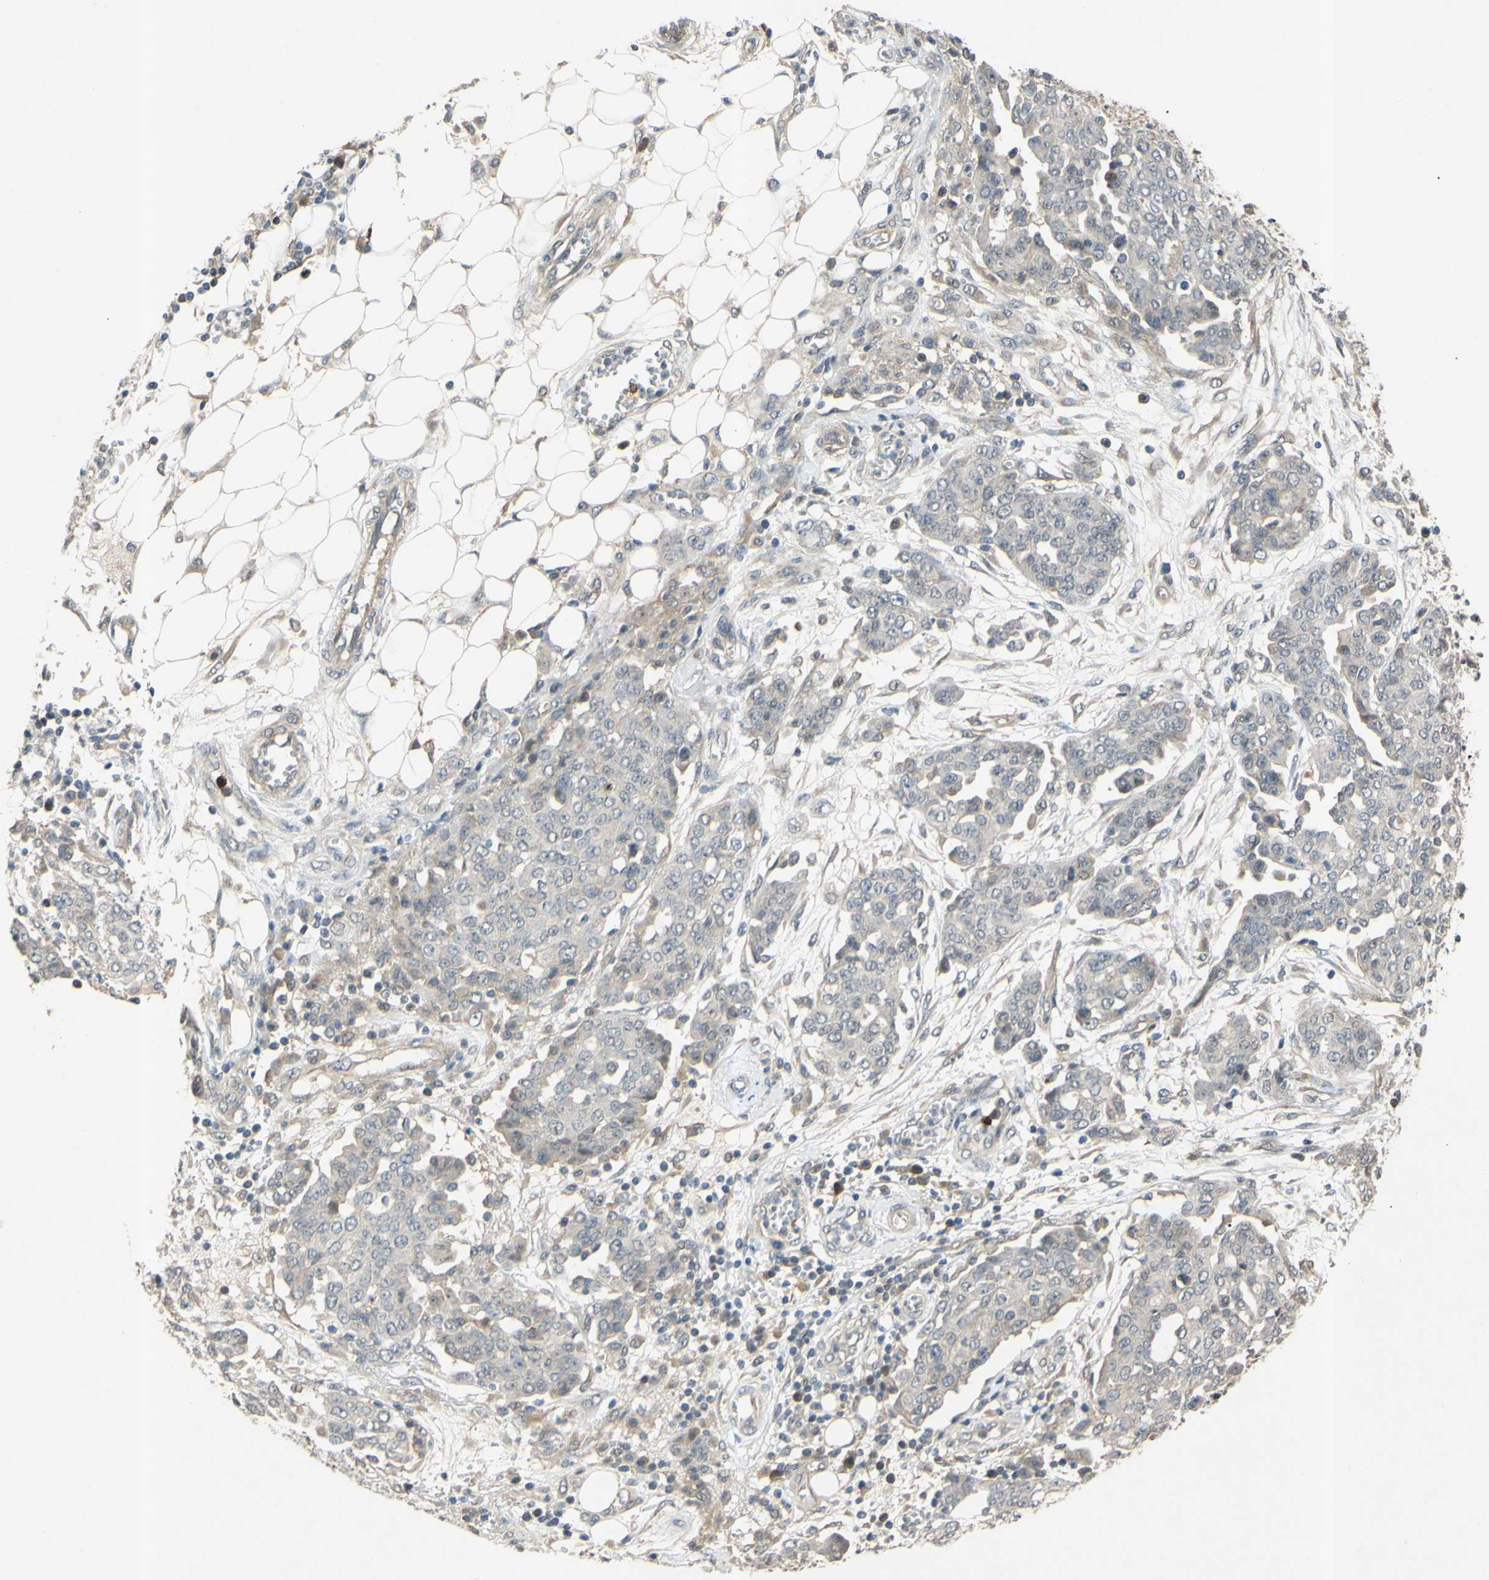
{"staining": {"intensity": "negative", "quantity": "none", "location": "none"}, "tissue": "ovarian cancer", "cell_type": "Tumor cells", "image_type": "cancer", "snomed": [{"axis": "morphology", "description": "Cystadenocarcinoma, serous, NOS"}, {"axis": "topography", "description": "Soft tissue"}, {"axis": "topography", "description": "Ovary"}], "caption": "An IHC micrograph of ovarian cancer is shown. There is no staining in tumor cells of ovarian cancer.", "gene": "ALK", "patient": {"sex": "female", "age": 57}}